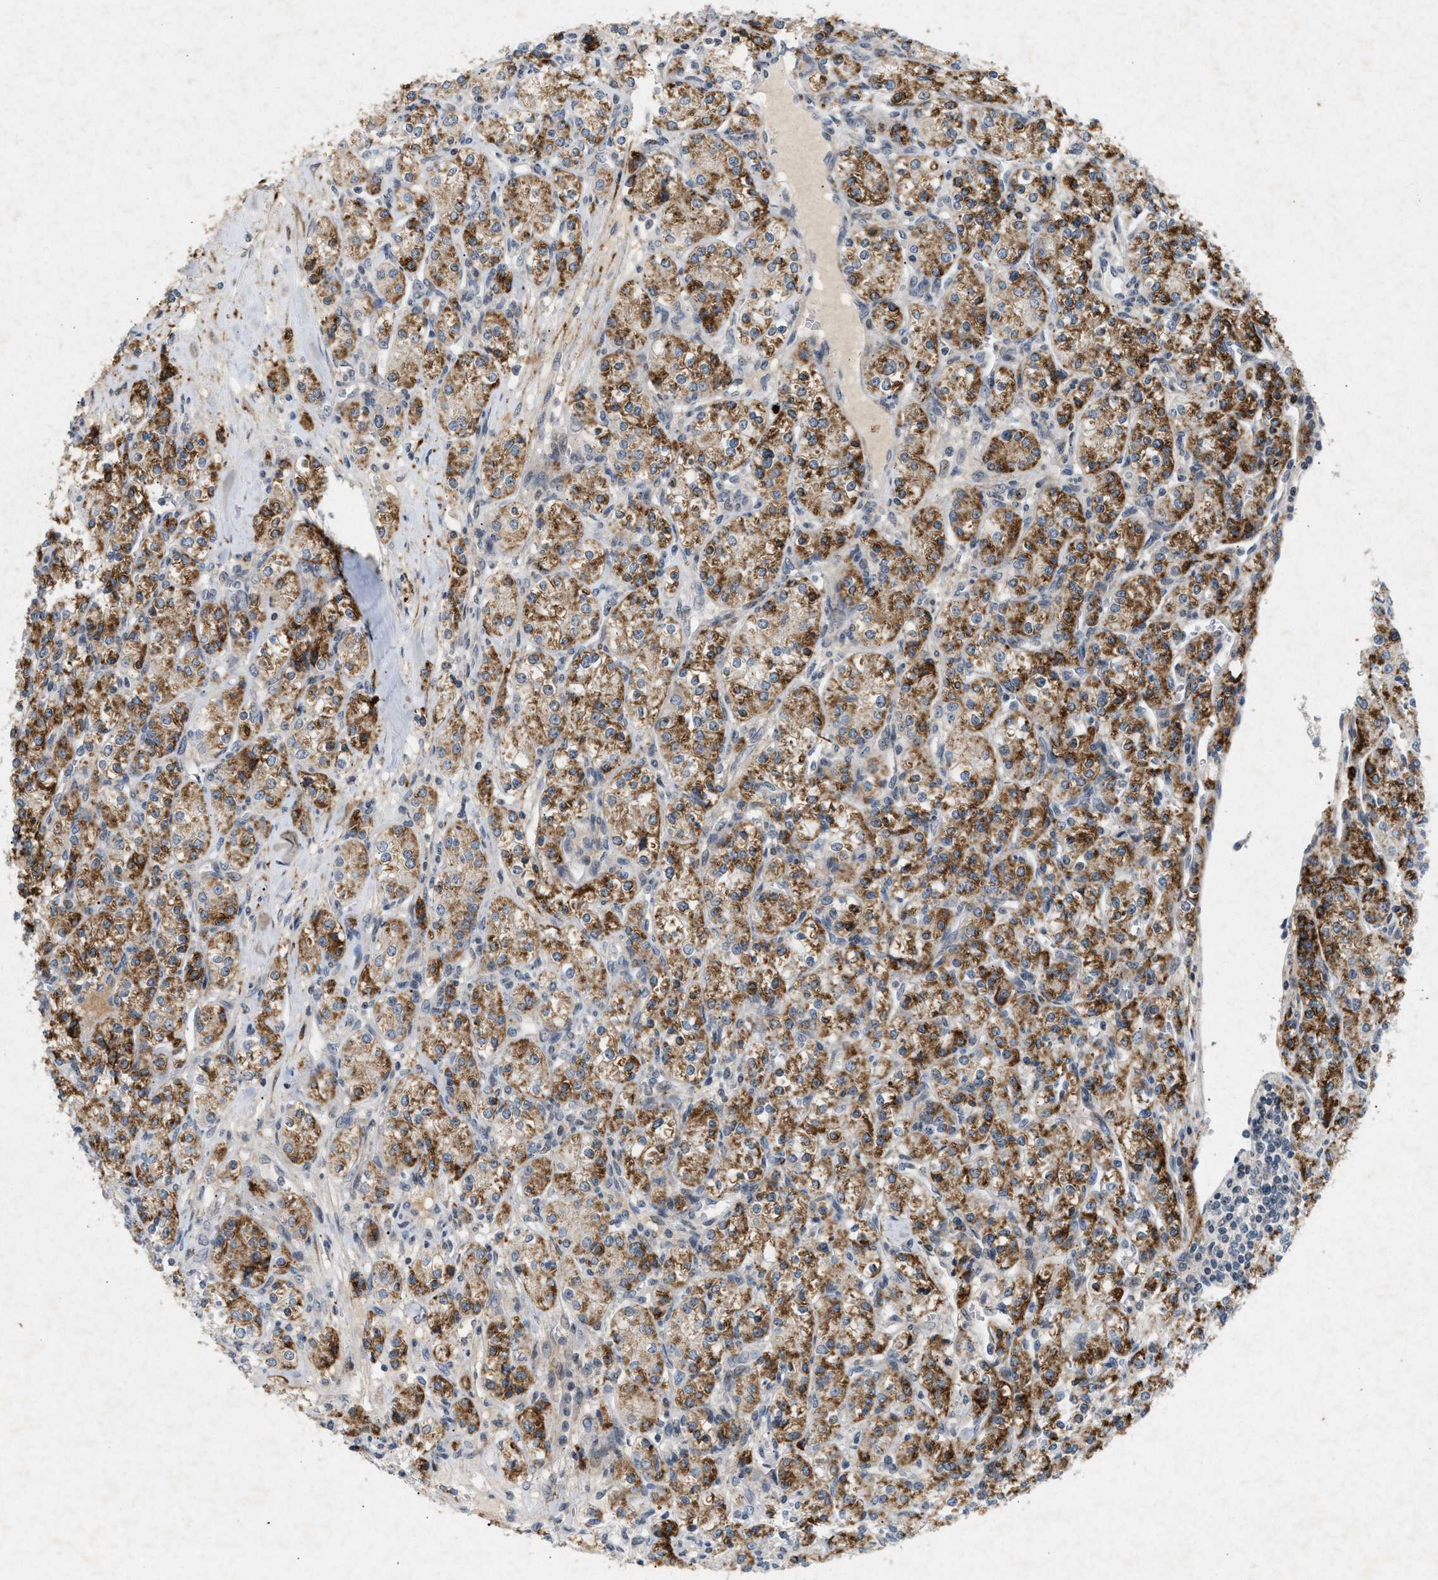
{"staining": {"intensity": "strong", "quantity": ">75%", "location": "cytoplasmic/membranous"}, "tissue": "renal cancer", "cell_type": "Tumor cells", "image_type": "cancer", "snomed": [{"axis": "morphology", "description": "Adenocarcinoma, NOS"}, {"axis": "topography", "description": "Kidney"}], "caption": "Human adenocarcinoma (renal) stained with a brown dye reveals strong cytoplasmic/membranous positive expression in approximately >75% of tumor cells.", "gene": "ZPR1", "patient": {"sex": "male", "age": 77}}